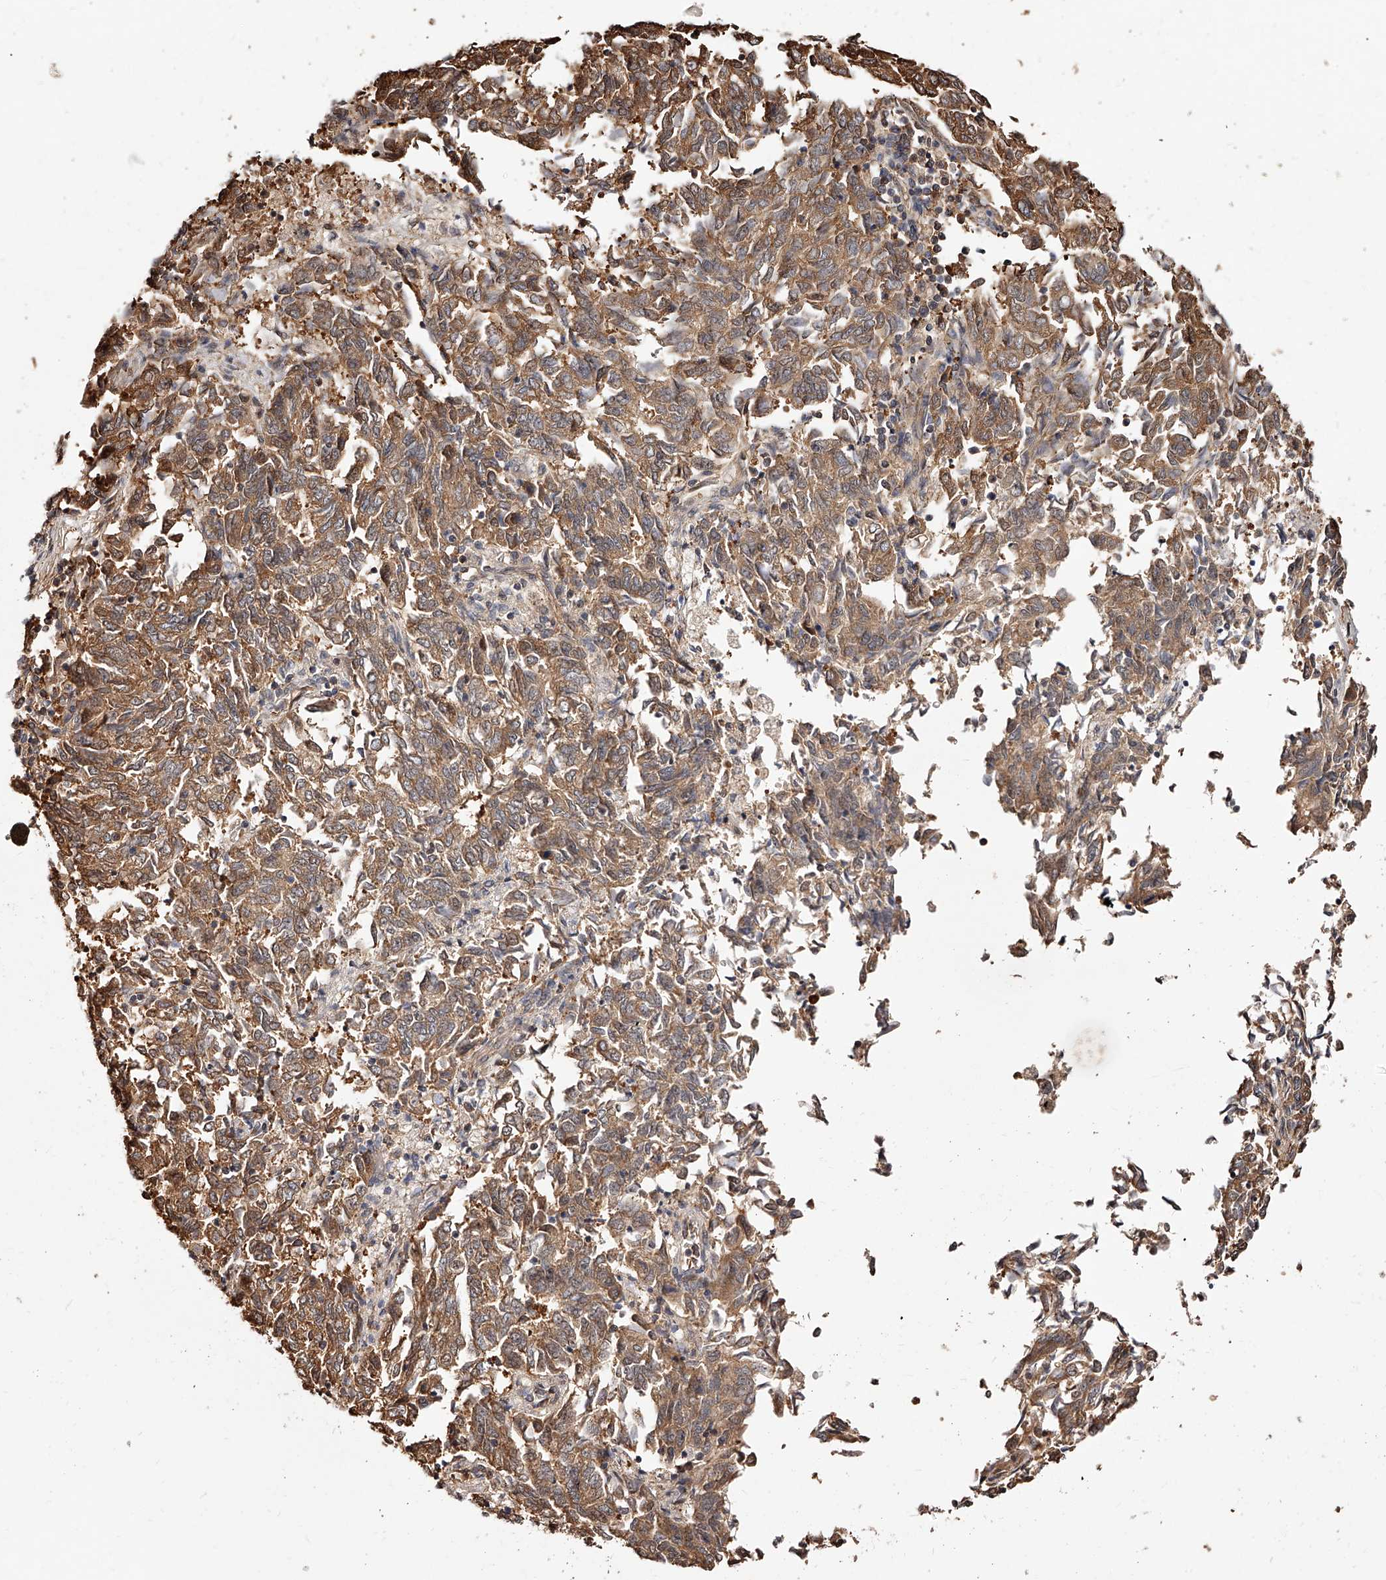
{"staining": {"intensity": "moderate", "quantity": ">75%", "location": "cytoplasmic/membranous"}, "tissue": "endometrial cancer", "cell_type": "Tumor cells", "image_type": "cancer", "snomed": [{"axis": "morphology", "description": "Adenocarcinoma, NOS"}, {"axis": "topography", "description": "Endometrium"}], "caption": "Endometrial adenocarcinoma stained with DAB (3,3'-diaminobenzidine) IHC displays medium levels of moderate cytoplasmic/membranous expression in about >75% of tumor cells.", "gene": "ZNF582", "patient": {"sex": "female", "age": 80}}